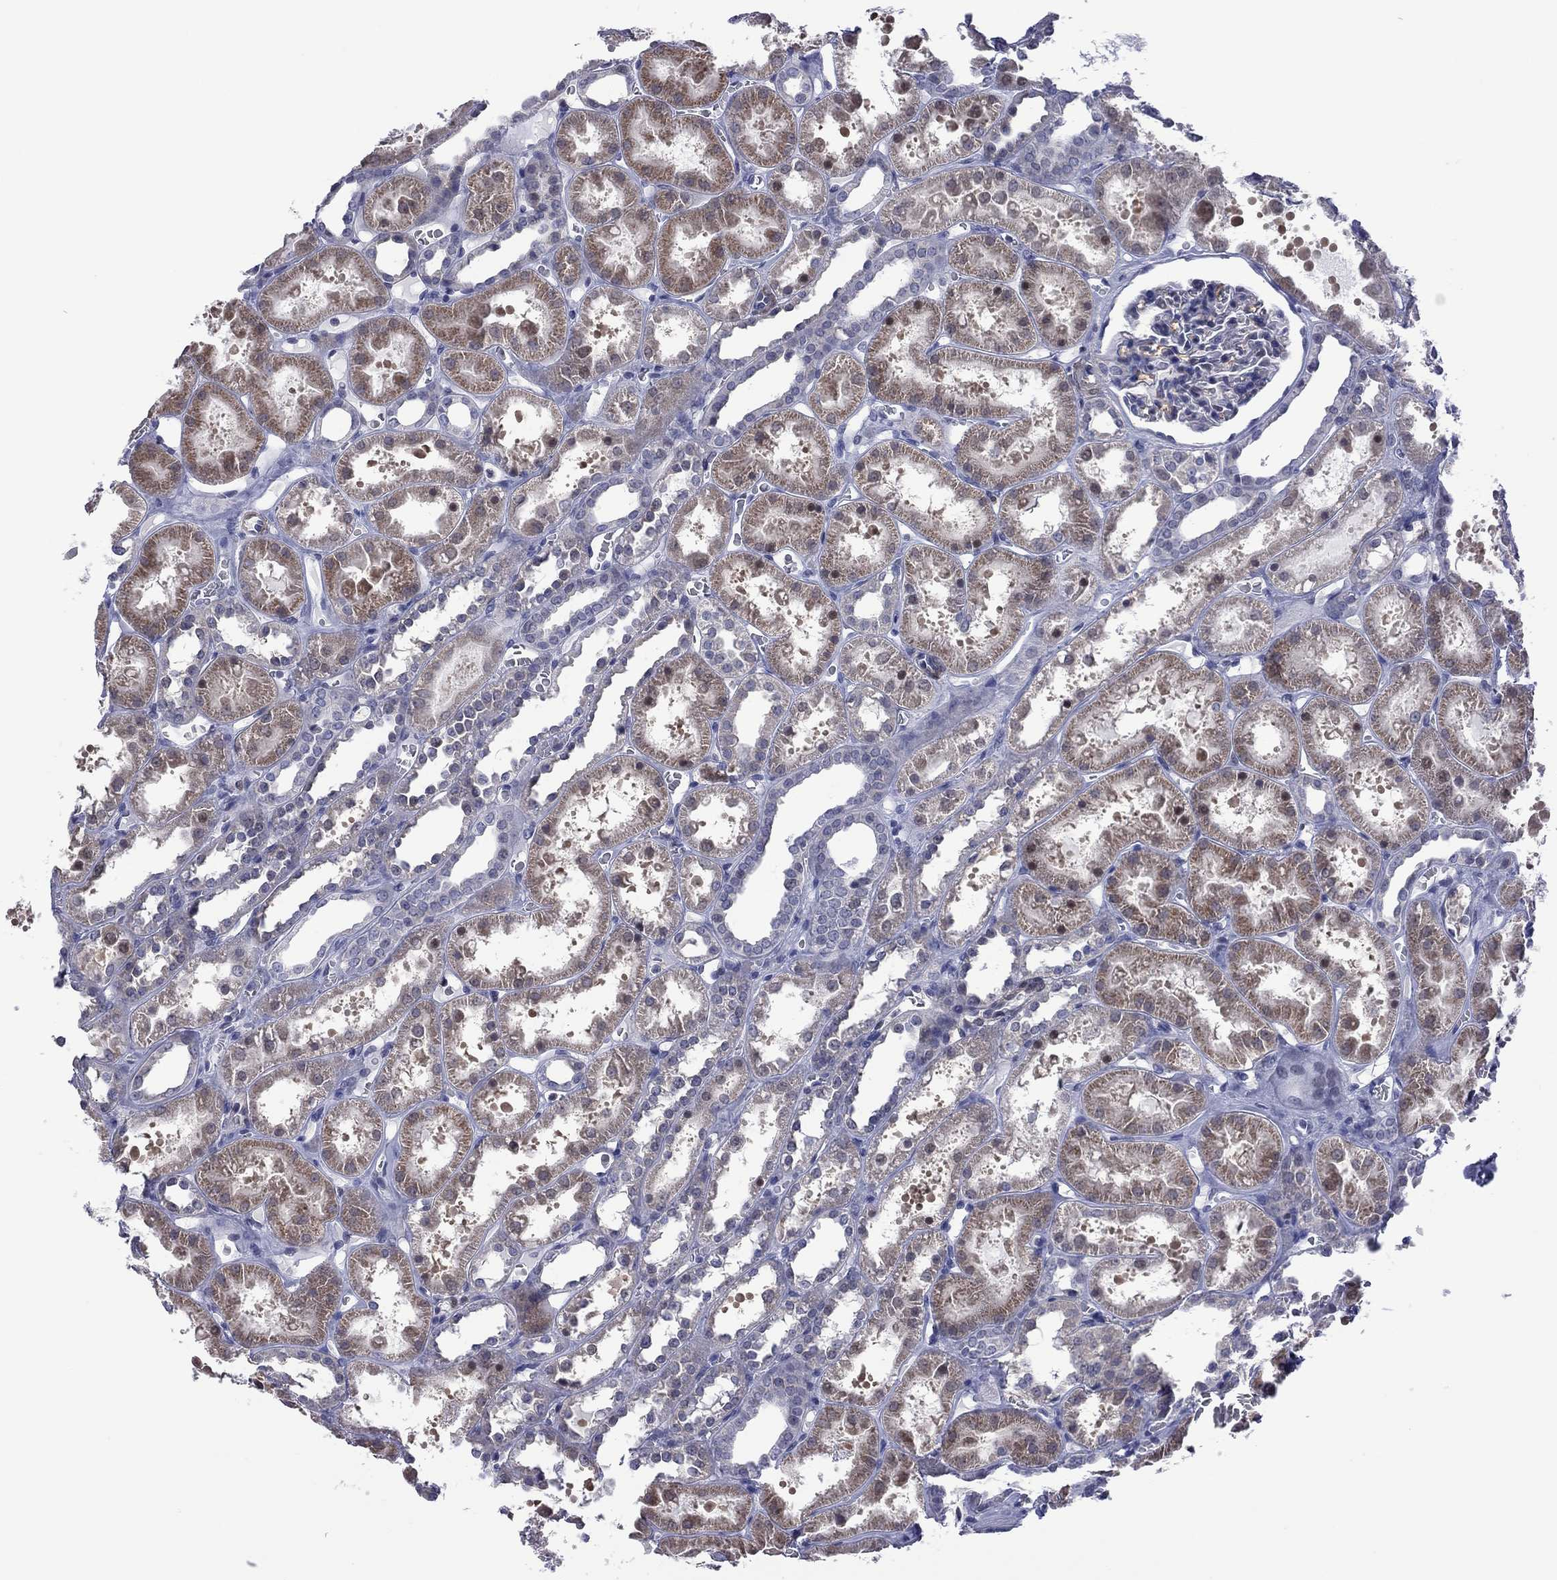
{"staining": {"intensity": "negative", "quantity": "none", "location": "none"}, "tissue": "kidney", "cell_type": "Cells in glomeruli", "image_type": "normal", "snomed": [{"axis": "morphology", "description": "Normal tissue, NOS"}, {"axis": "topography", "description": "Kidney"}], "caption": "IHC micrograph of unremarkable kidney stained for a protein (brown), which displays no expression in cells in glomeruli. (Immunohistochemistry (ihc), brightfield microscopy, high magnification).", "gene": "POU5F2", "patient": {"sex": "female", "age": 41}}